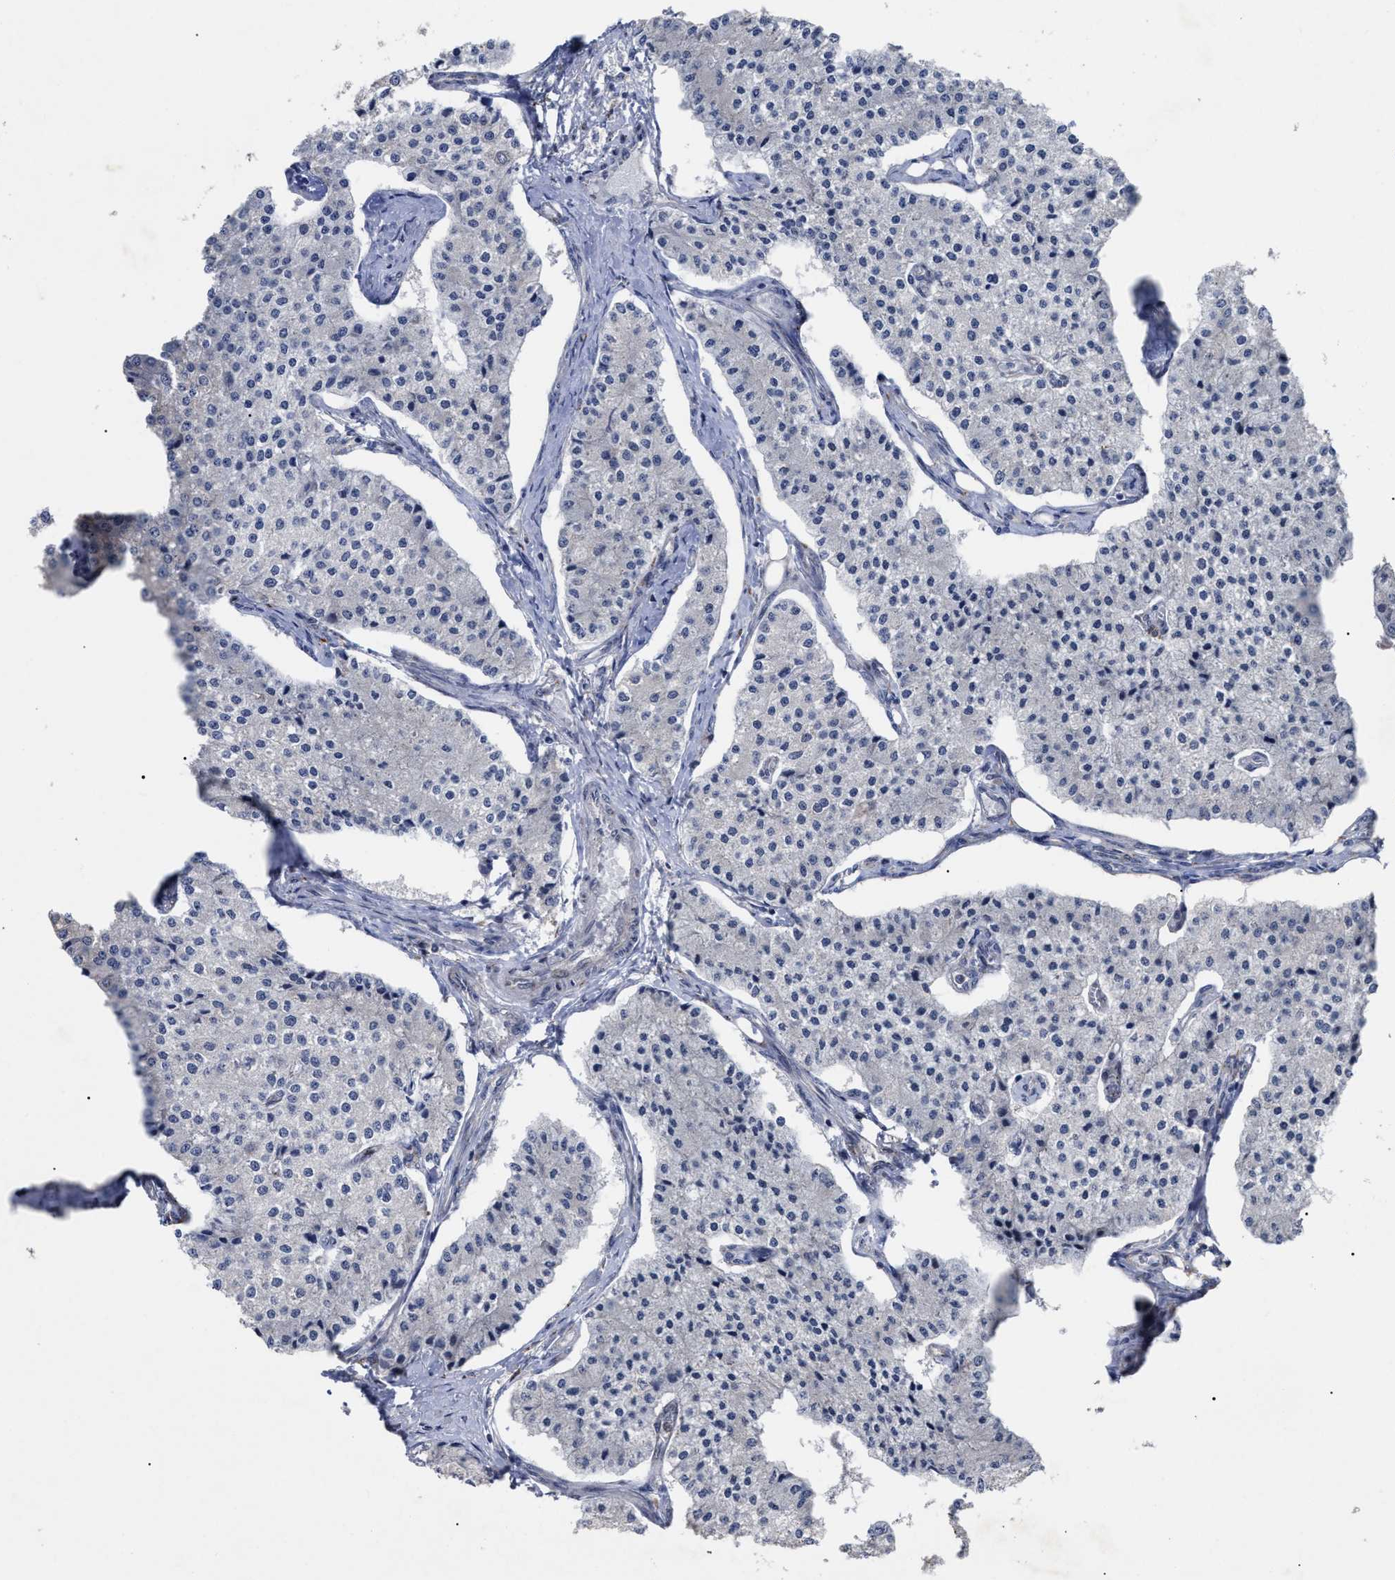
{"staining": {"intensity": "negative", "quantity": "none", "location": "none"}, "tissue": "carcinoid", "cell_type": "Tumor cells", "image_type": "cancer", "snomed": [{"axis": "morphology", "description": "Carcinoid, malignant, NOS"}, {"axis": "topography", "description": "Colon"}], "caption": "Protein analysis of malignant carcinoid shows no significant staining in tumor cells.", "gene": "UPF1", "patient": {"sex": "female", "age": 52}}